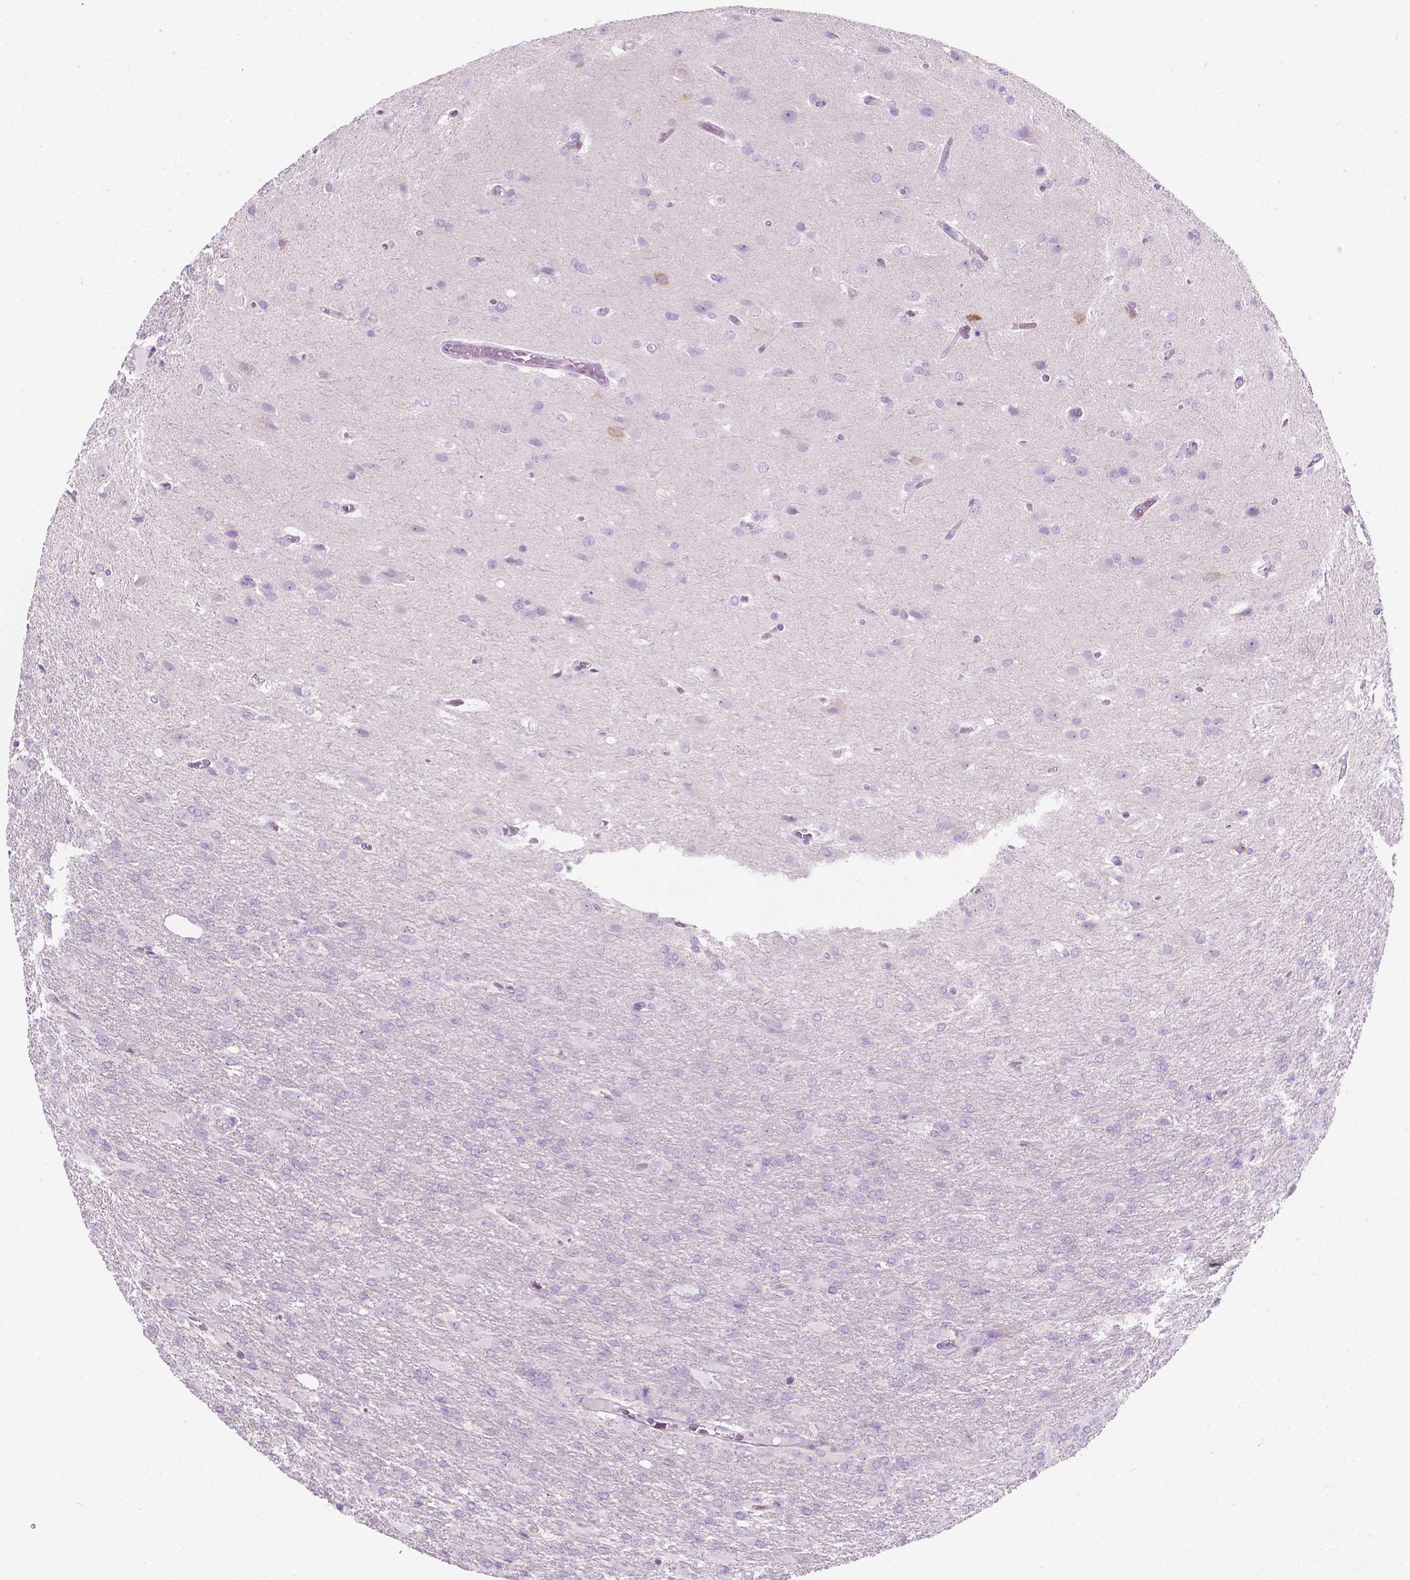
{"staining": {"intensity": "negative", "quantity": "none", "location": "none"}, "tissue": "glioma", "cell_type": "Tumor cells", "image_type": "cancer", "snomed": [{"axis": "morphology", "description": "Glioma, malignant, High grade"}, {"axis": "topography", "description": "Brain"}], "caption": "This is an immunohistochemistry (IHC) histopathology image of human malignant glioma (high-grade). There is no staining in tumor cells.", "gene": "NOS1AP", "patient": {"sex": "male", "age": 68}}